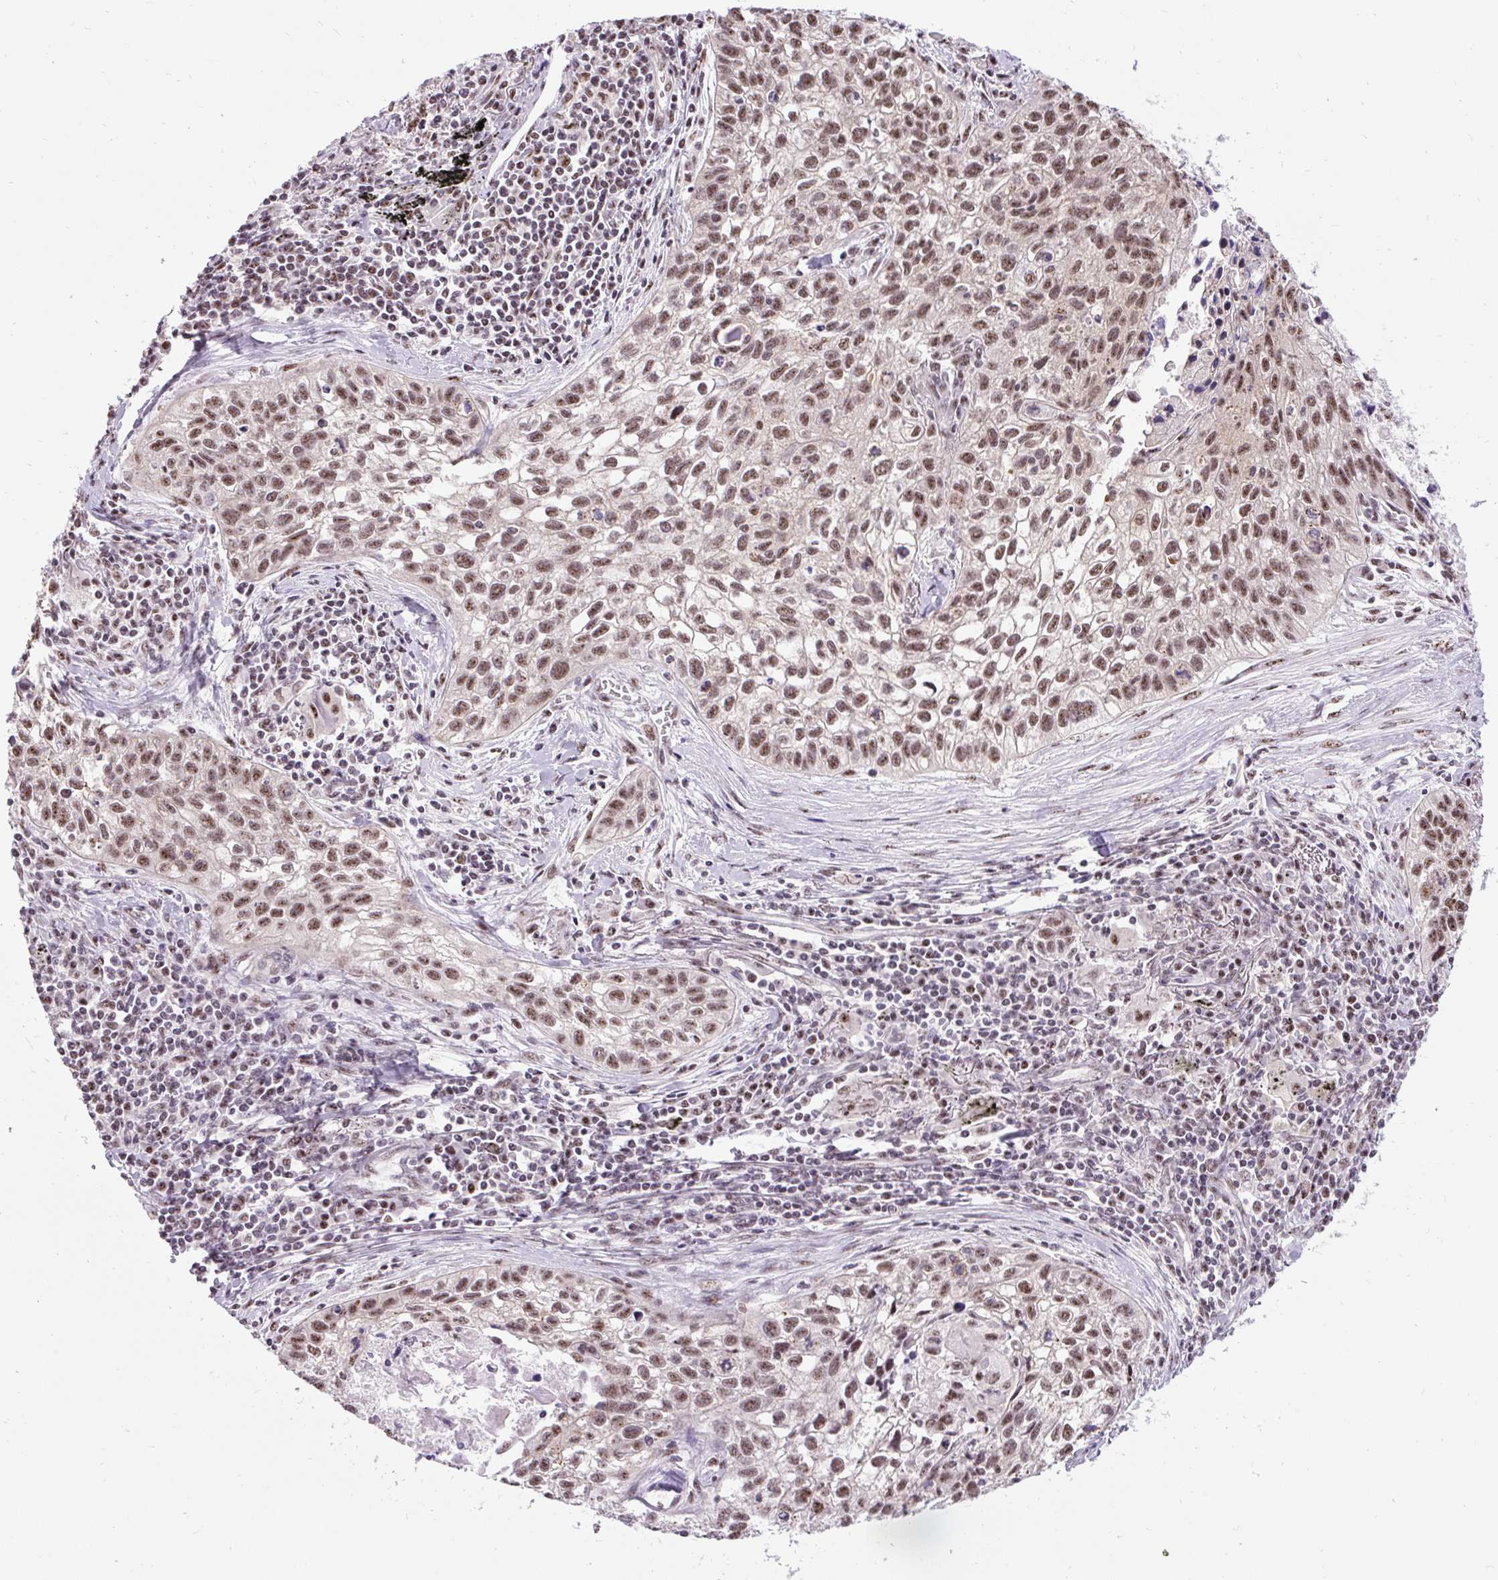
{"staining": {"intensity": "moderate", "quantity": ">75%", "location": "nuclear"}, "tissue": "lung cancer", "cell_type": "Tumor cells", "image_type": "cancer", "snomed": [{"axis": "morphology", "description": "Squamous cell carcinoma, NOS"}, {"axis": "topography", "description": "Lung"}], "caption": "Immunohistochemical staining of lung cancer demonstrates medium levels of moderate nuclear protein positivity in about >75% of tumor cells.", "gene": "SMC5", "patient": {"sex": "male", "age": 74}}